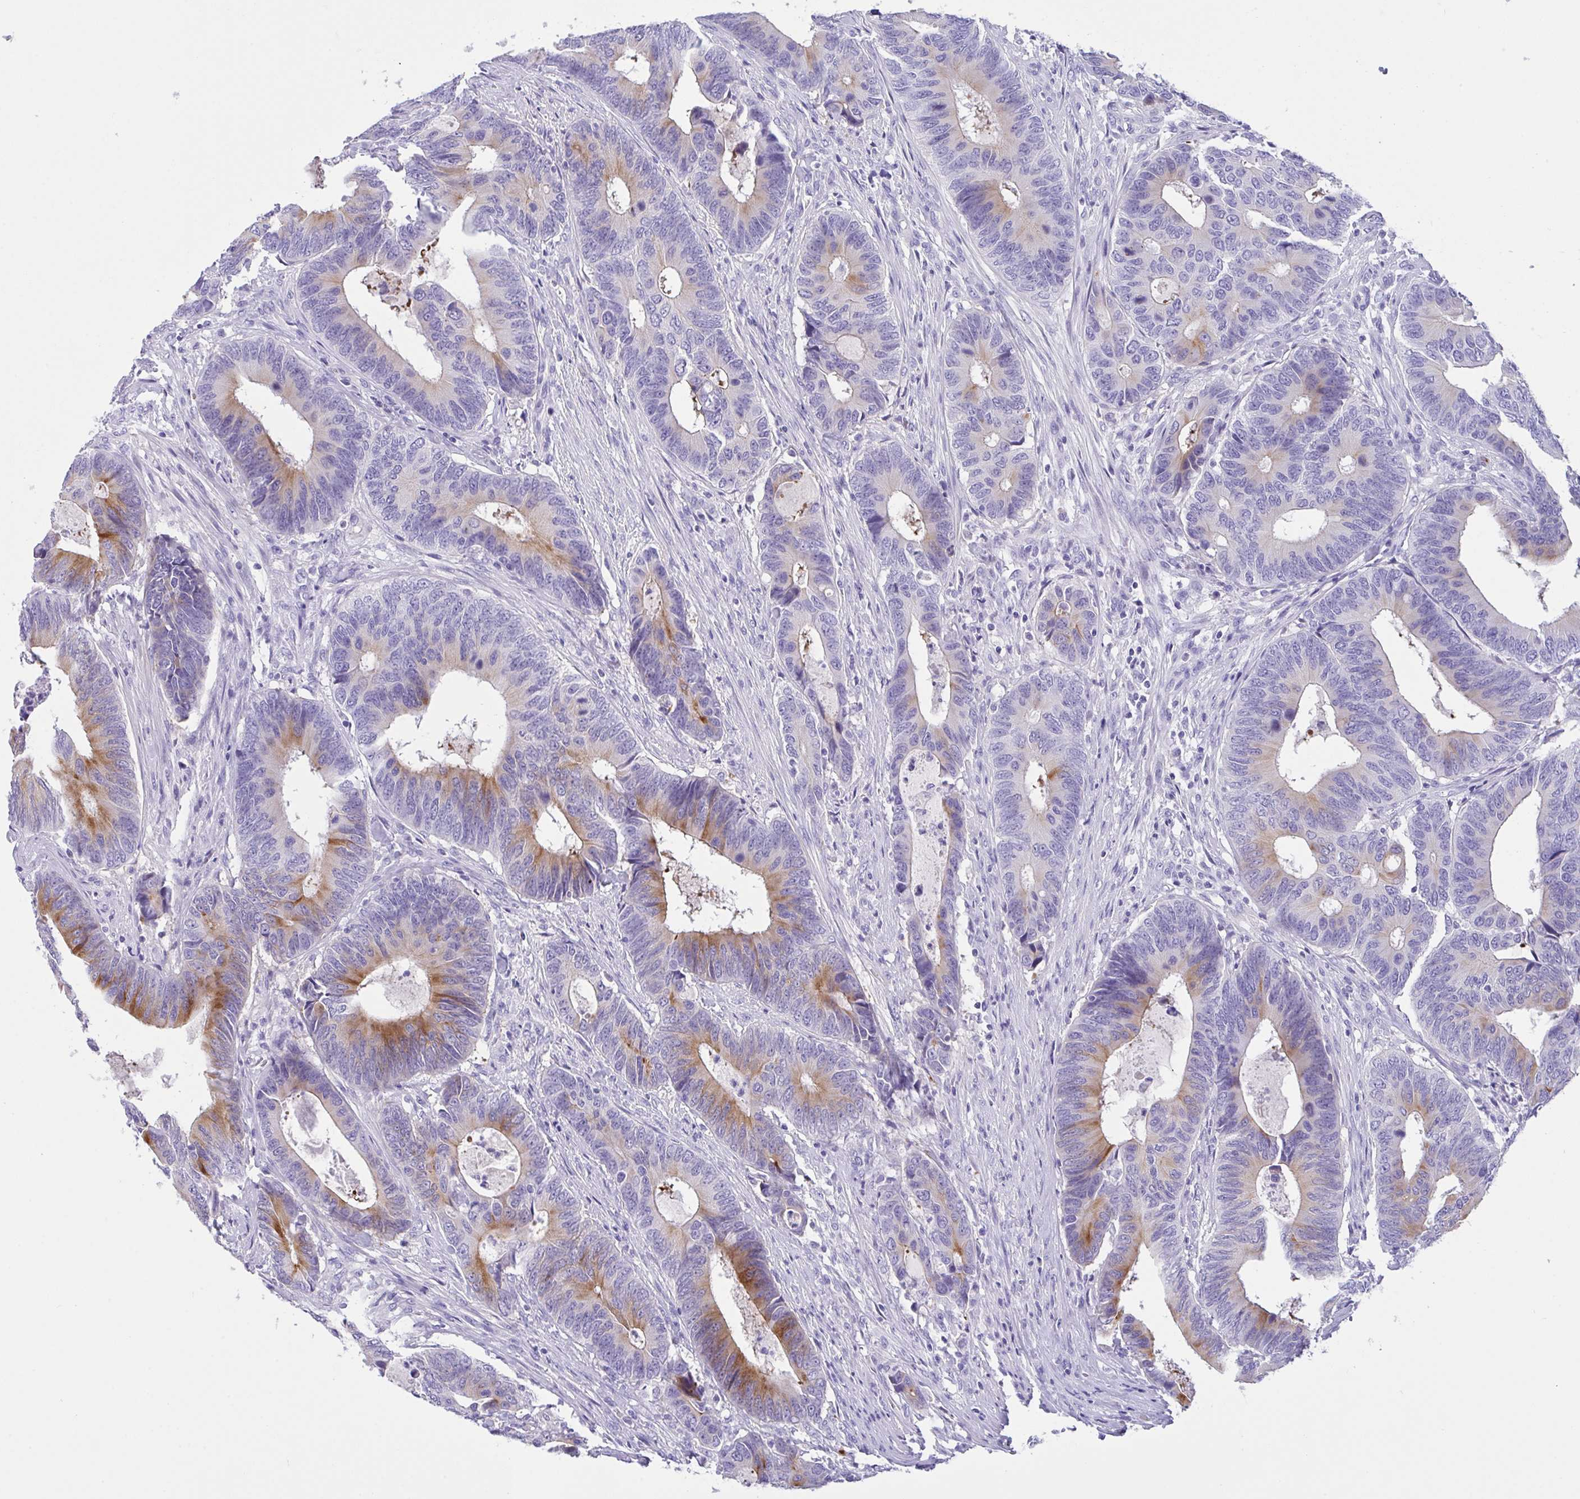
{"staining": {"intensity": "moderate", "quantity": "25%-75%", "location": "cytoplasmic/membranous"}, "tissue": "colorectal cancer", "cell_type": "Tumor cells", "image_type": "cancer", "snomed": [{"axis": "morphology", "description": "Adenocarcinoma, NOS"}, {"axis": "topography", "description": "Colon"}], "caption": "The image shows a brown stain indicating the presence of a protein in the cytoplasmic/membranous of tumor cells in colorectal cancer (adenocarcinoma). The staining was performed using DAB (3,3'-diaminobenzidine) to visualize the protein expression in brown, while the nuclei were stained in blue with hematoxylin (Magnification: 20x).", "gene": "FBXL20", "patient": {"sex": "male", "age": 87}}